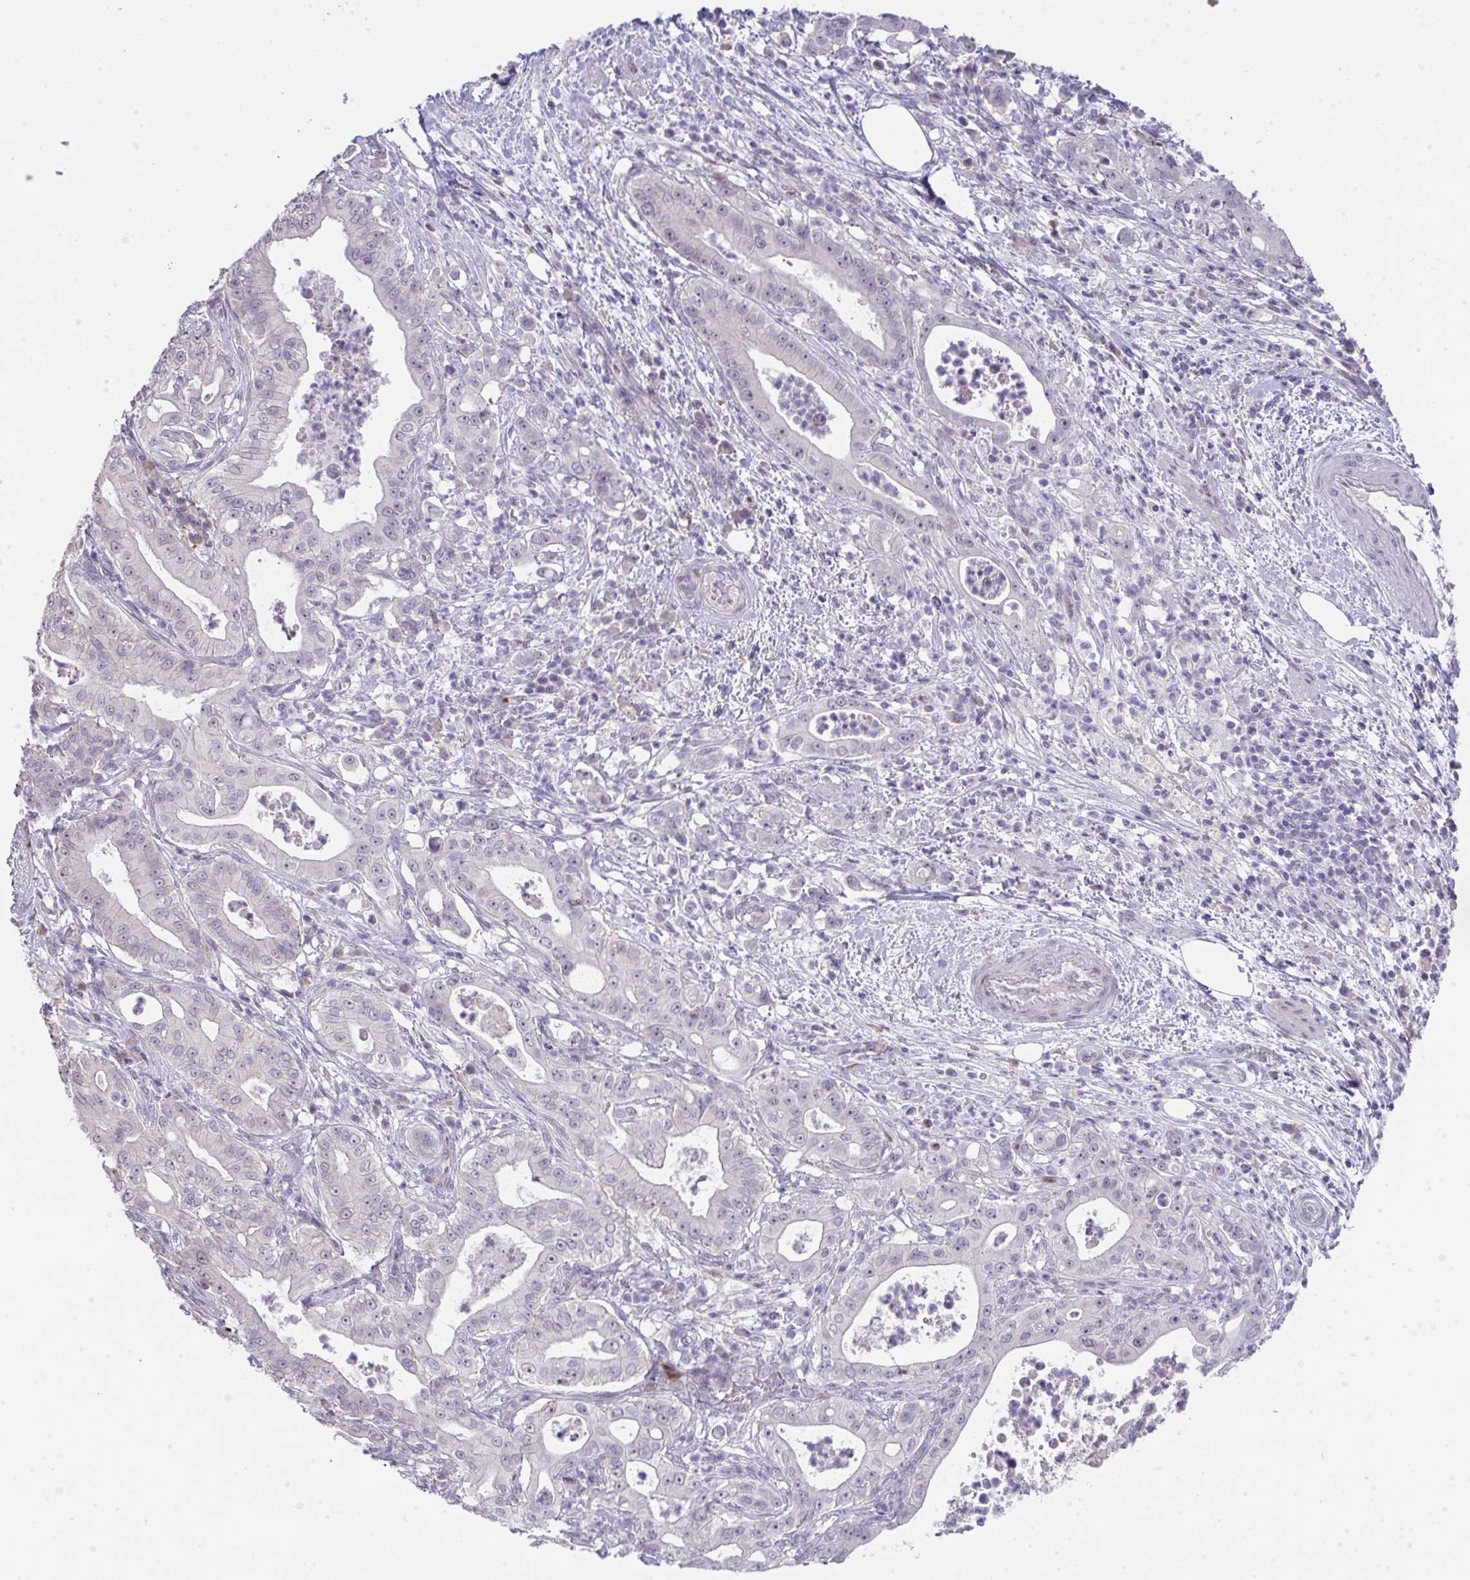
{"staining": {"intensity": "negative", "quantity": "none", "location": "none"}, "tissue": "pancreatic cancer", "cell_type": "Tumor cells", "image_type": "cancer", "snomed": [{"axis": "morphology", "description": "Adenocarcinoma, NOS"}, {"axis": "topography", "description": "Pancreas"}], "caption": "Immunohistochemistry image of neoplastic tissue: pancreatic cancer stained with DAB demonstrates no significant protein positivity in tumor cells. (Immunohistochemistry (ihc), brightfield microscopy, high magnification).", "gene": "GALNT16", "patient": {"sex": "male", "age": 71}}